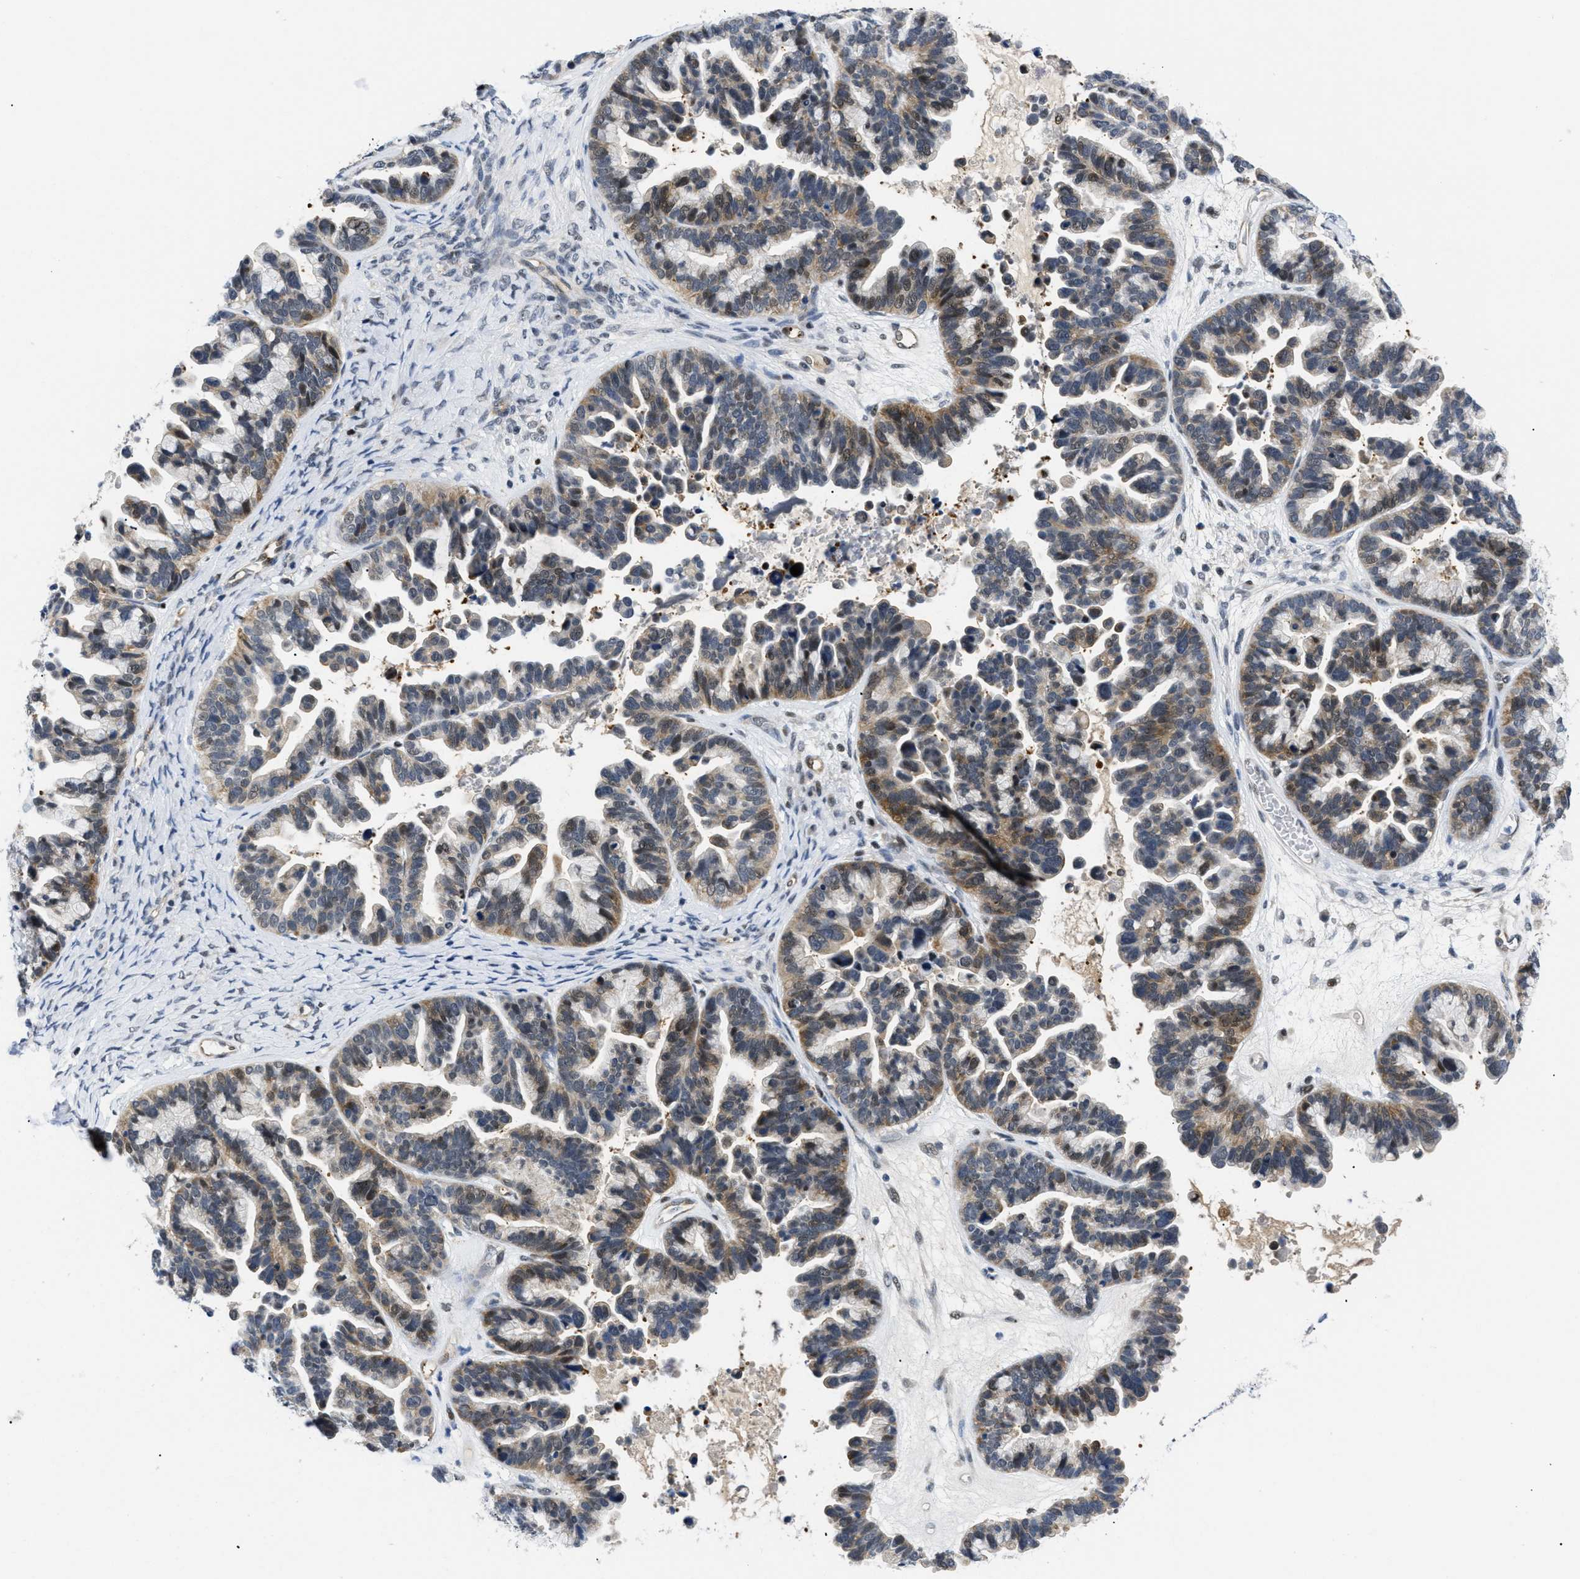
{"staining": {"intensity": "moderate", "quantity": ">75%", "location": "cytoplasmic/membranous"}, "tissue": "ovarian cancer", "cell_type": "Tumor cells", "image_type": "cancer", "snomed": [{"axis": "morphology", "description": "Cystadenocarcinoma, serous, NOS"}, {"axis": "topography", "description": "Ovary"}], "caption": "Tumor cells demonstrate medium levels of moderate cytoplasmic/membranous expression in about >75% of cells in serous cystadenocarcinoma (ovarian).", "gene": "SLC29A2", "patient": {"sex": "female", "age": 56}}